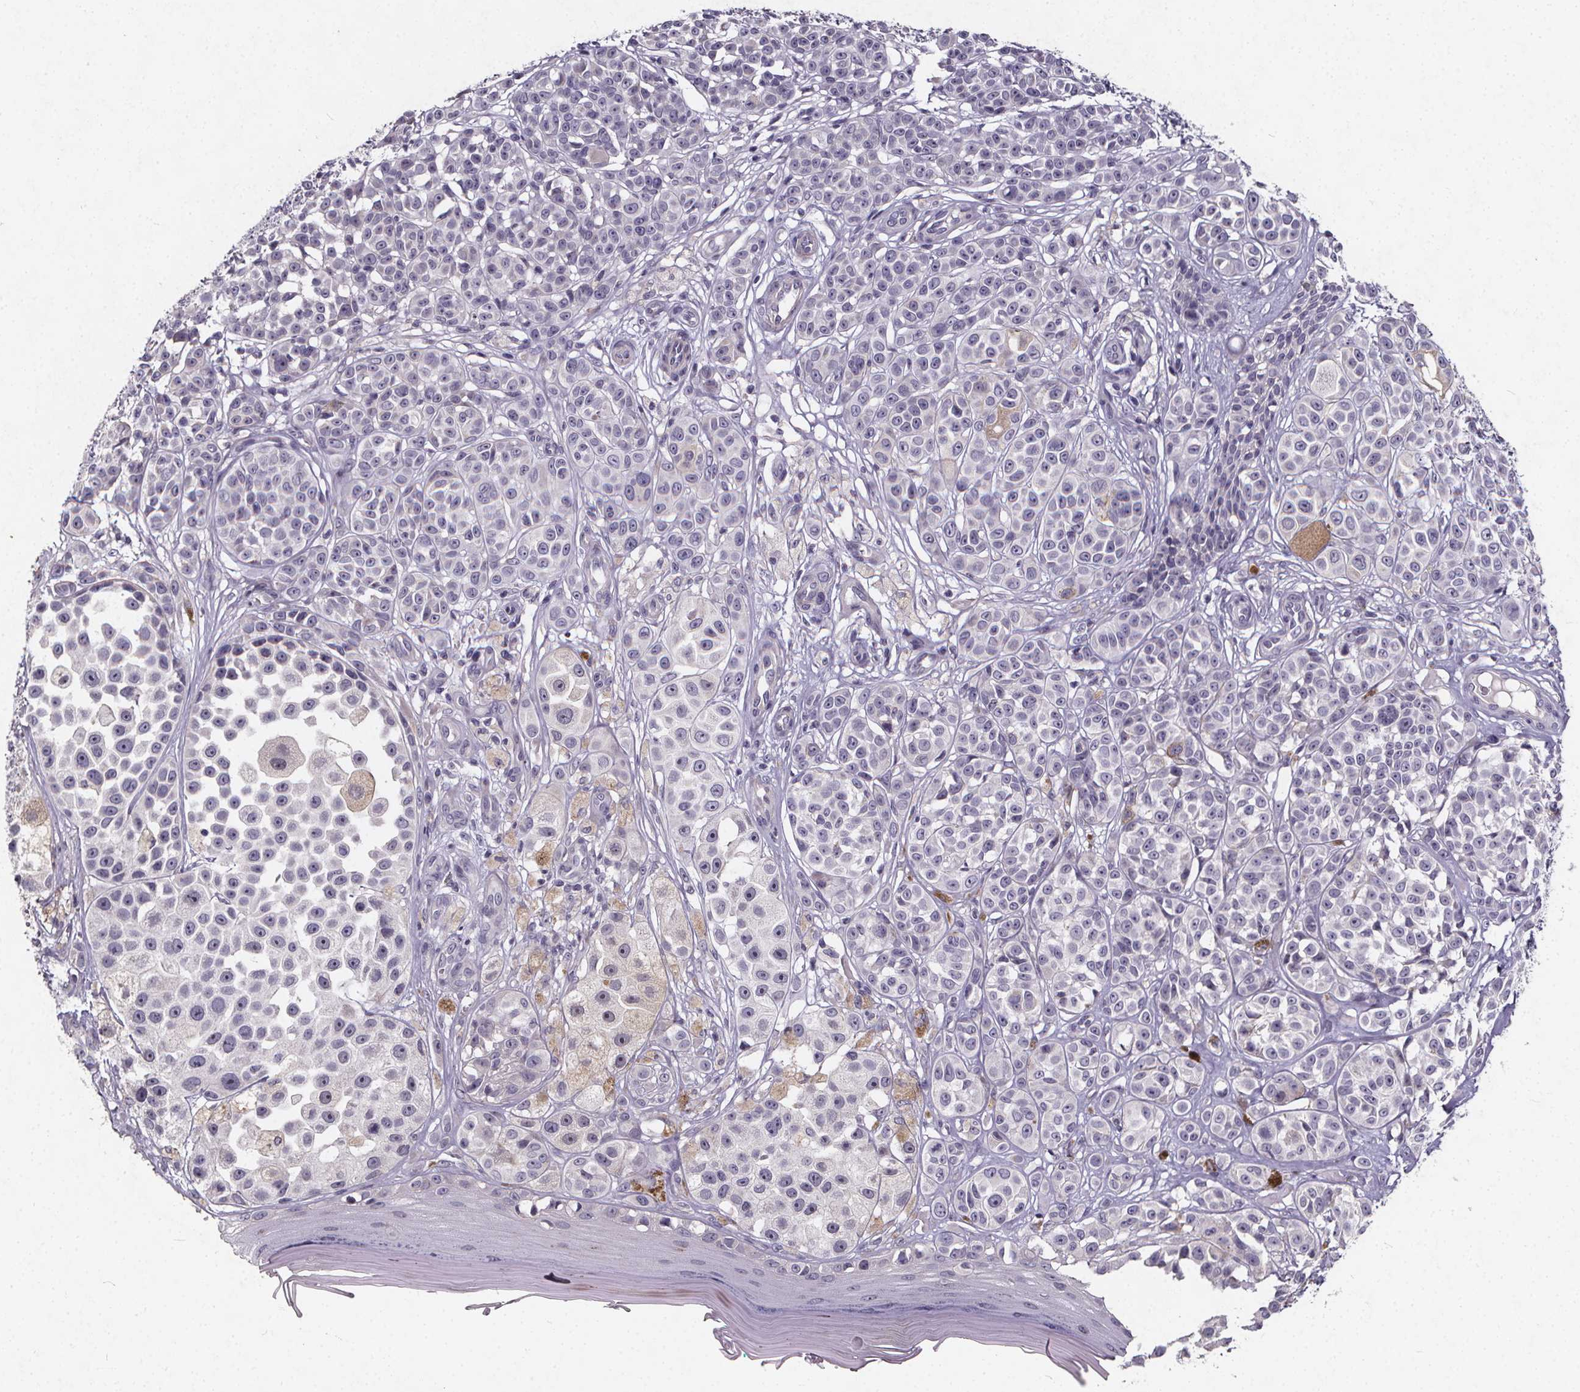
{"staining": {"intensity": "negative", "quantity": "none", "location": "none"}, "tissue": "melanoma", "cell_type": "Tumor cells", "image_type": "cancer", "snomed": [{"axis": "morphology", "description": "Malignant melanoma, NOS"}, {"axis": "topography", "description": "Skin"}], "caption": "IHC of malignant melanoma shows no staining in tumor cells.", "gene": "TSPAN14", "patient": {"sex": "female", "age": 90}}